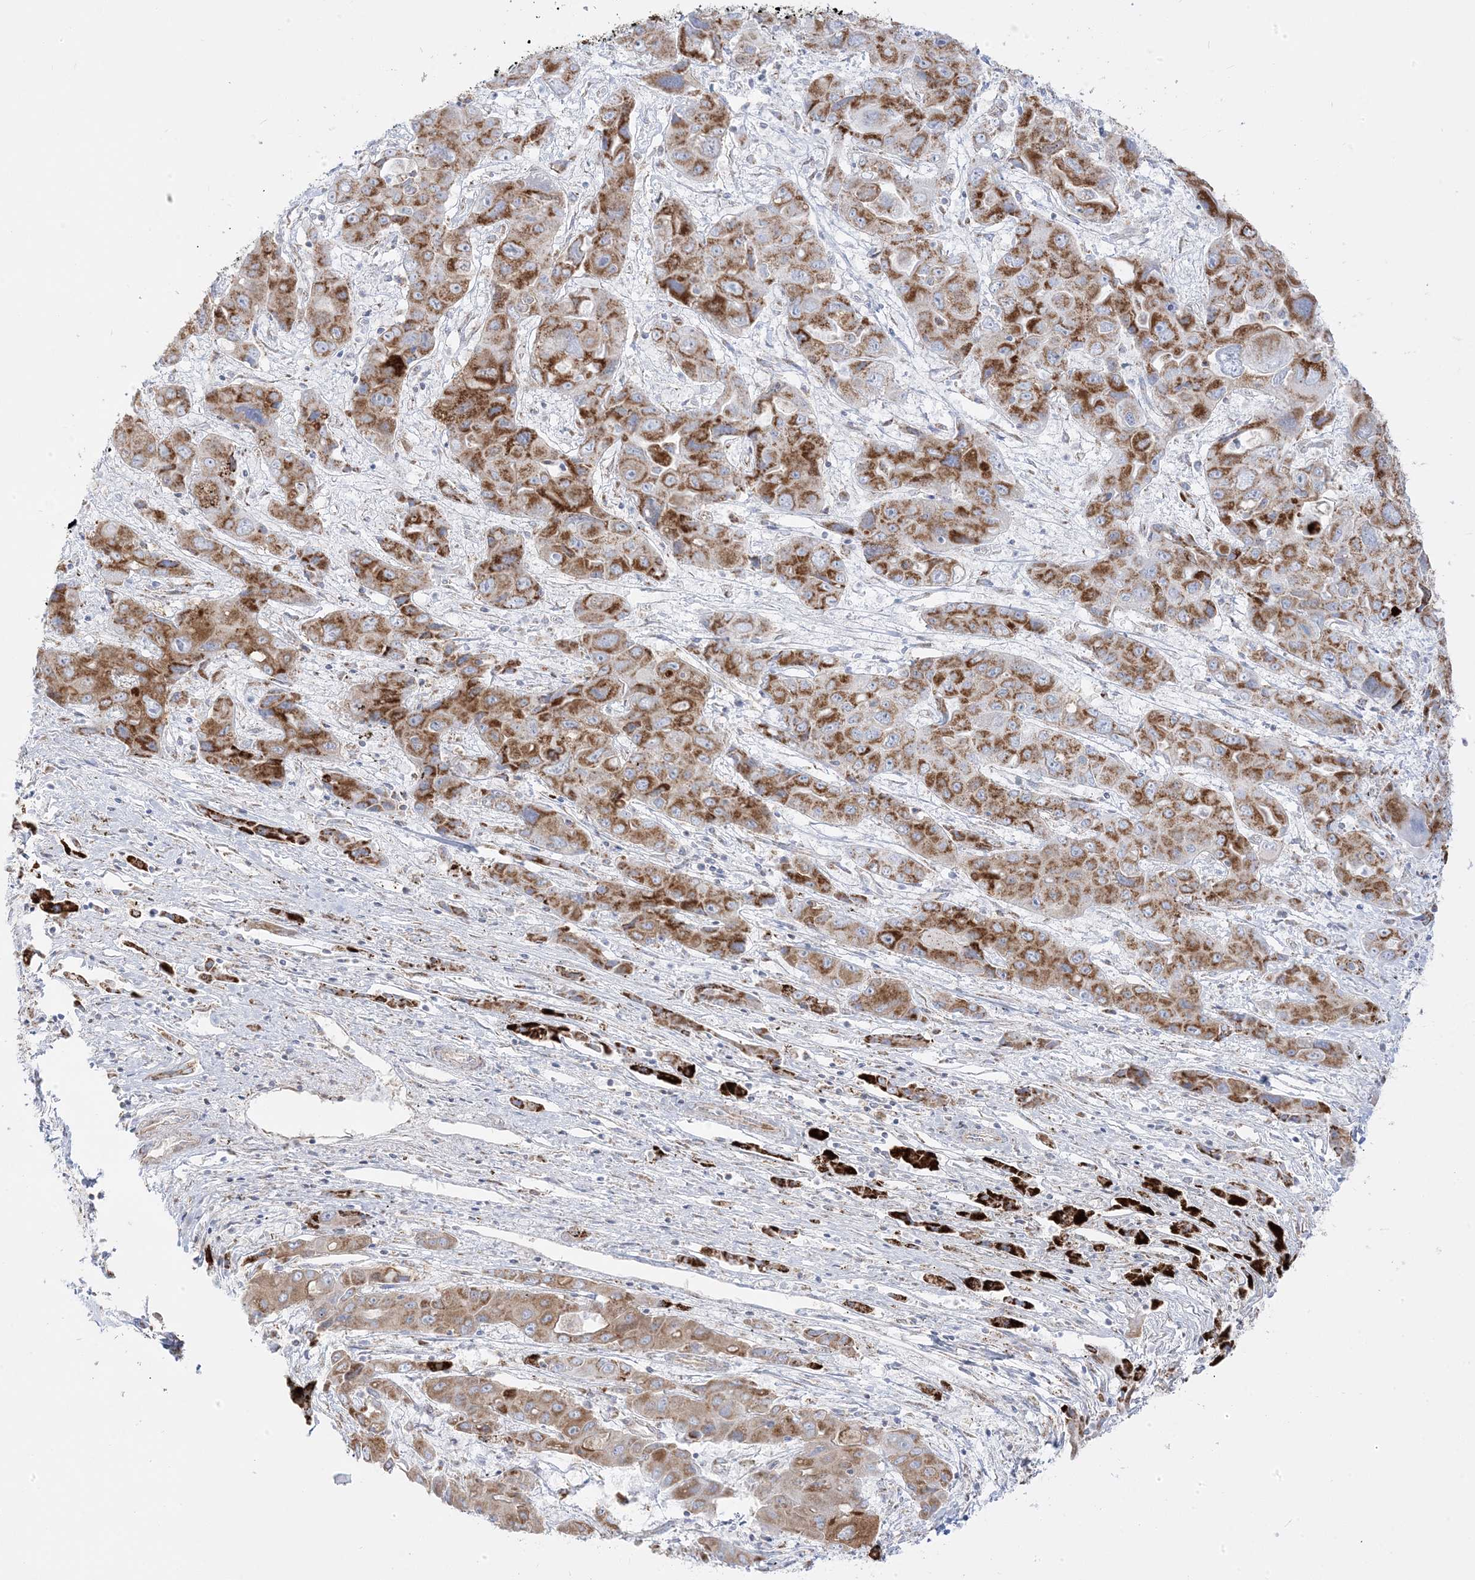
{"staining": {"intensity": "moderate", "quantity": ">75%", "location": "cytoplasmic/membranous"}, "tissue": "liver cancer", "cell_type": "Tumor cells", "image_type": "cancer", "snomed": [{"axis": "morphology", "description": "Cholangiocarcinoma"}, {"axis": "topography", "description": "Liver"}], "caption": "Protein expression analysis of human cholangiocarcinoma (liver) reveals moderate cytoplasmic/membranous expression in approximately >75% of tumor cells.", "gene": "PCCB", "patient": {"sex": "male", "age": 67}}